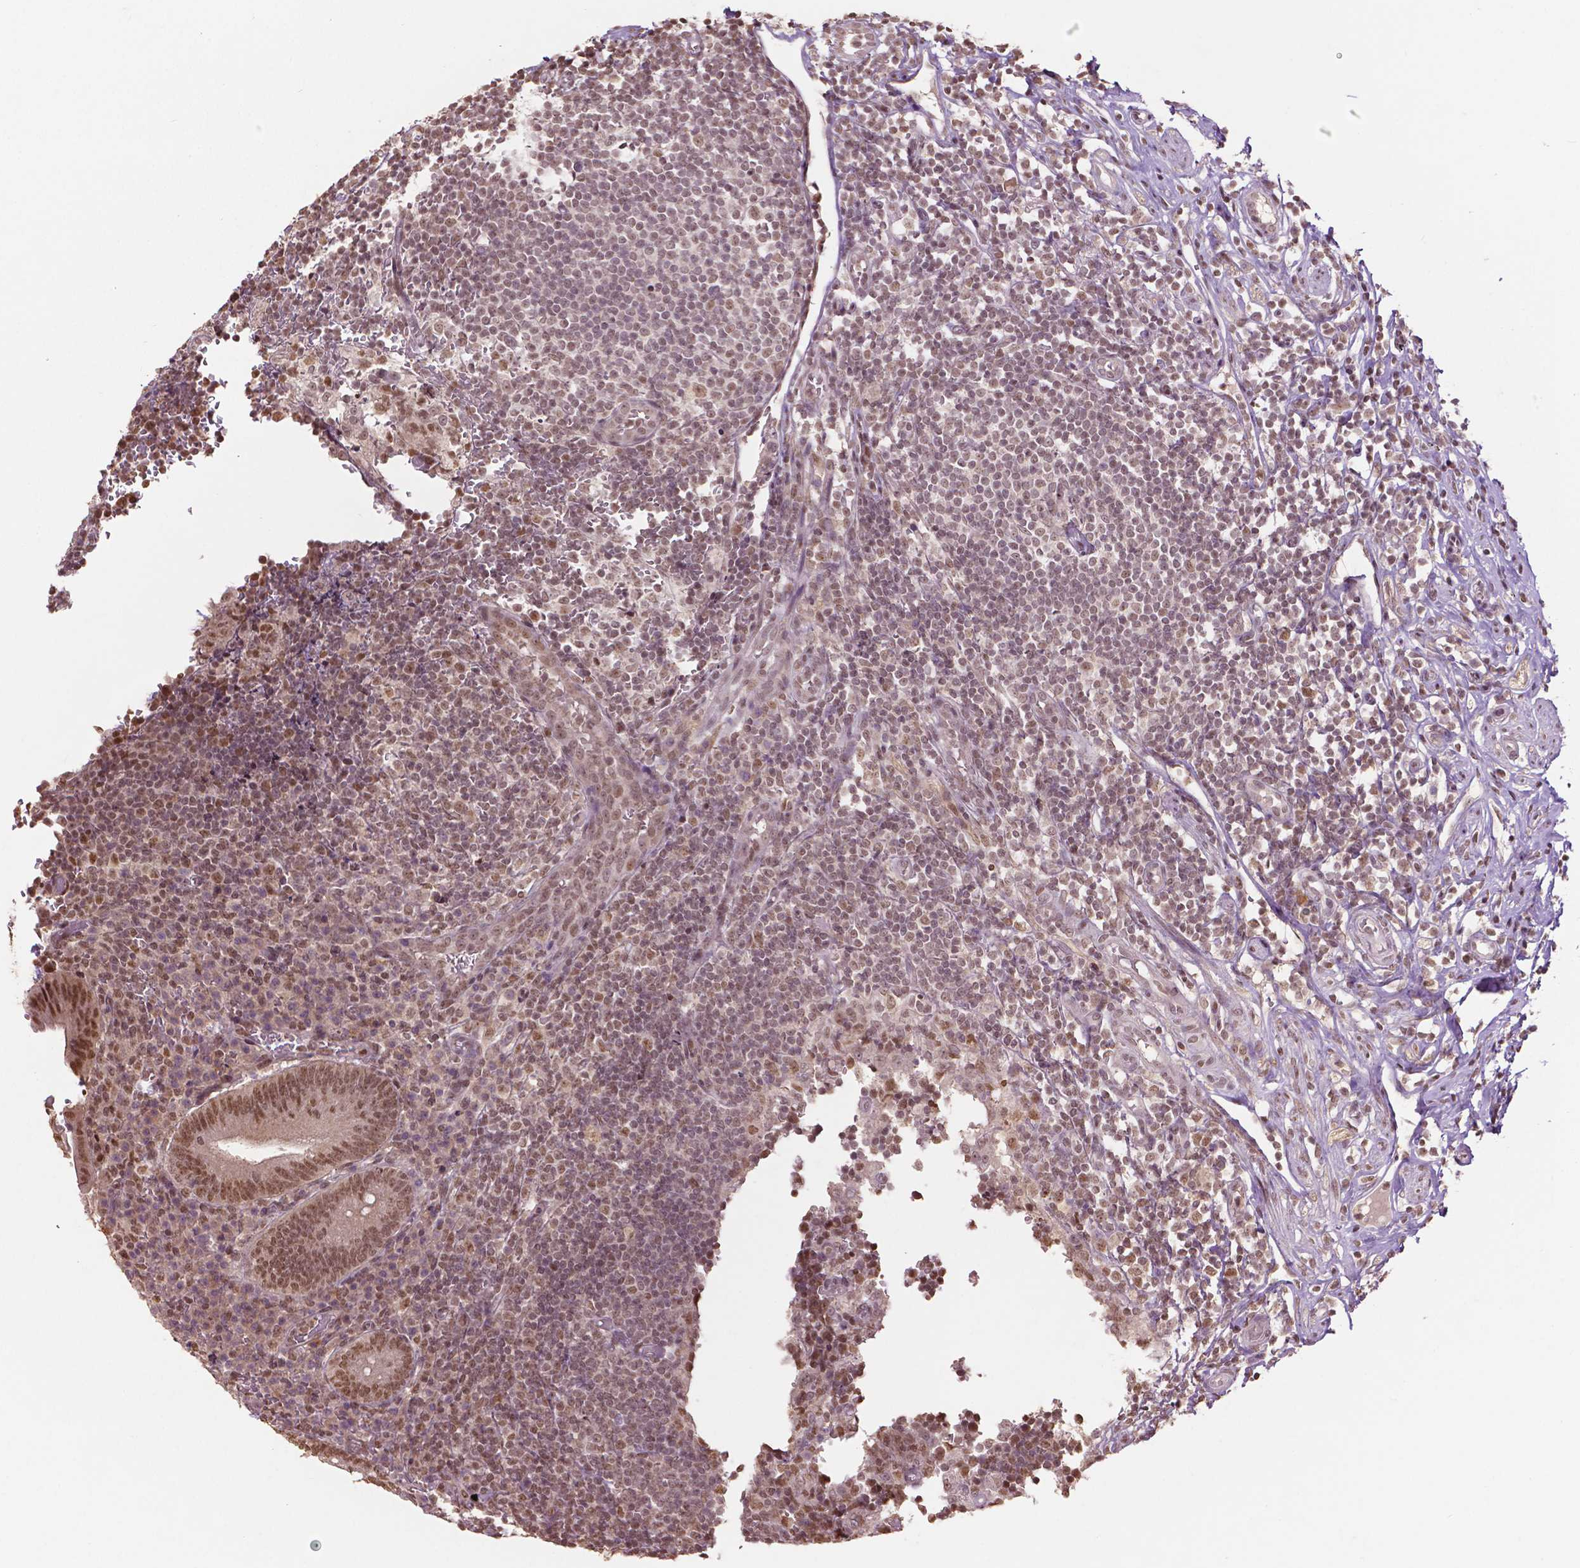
{"staining": {"intensity": "moderate", "quantity": ">75%", "location": "nuclear"}, "tissue": "appendix", "cell_type": "Glandular cells", "image_type": "normal", "snomed": [{"axis": "morphology", "description": "Normal tissue, NOS"}, {"axis": "topography", "description": "Appendix"}], "caption": "Immunohistochemical staining of benign human appendix reveals >75% levels of moderate nuclear protein expression in approximately >75% of glandular cells. (DAB (3,3'-diaminobenzidine) IHC, brown staining for protein, blue staining for nuclei).", "gene": "DEK", "patient": {"sex": "male", "age": 18}}